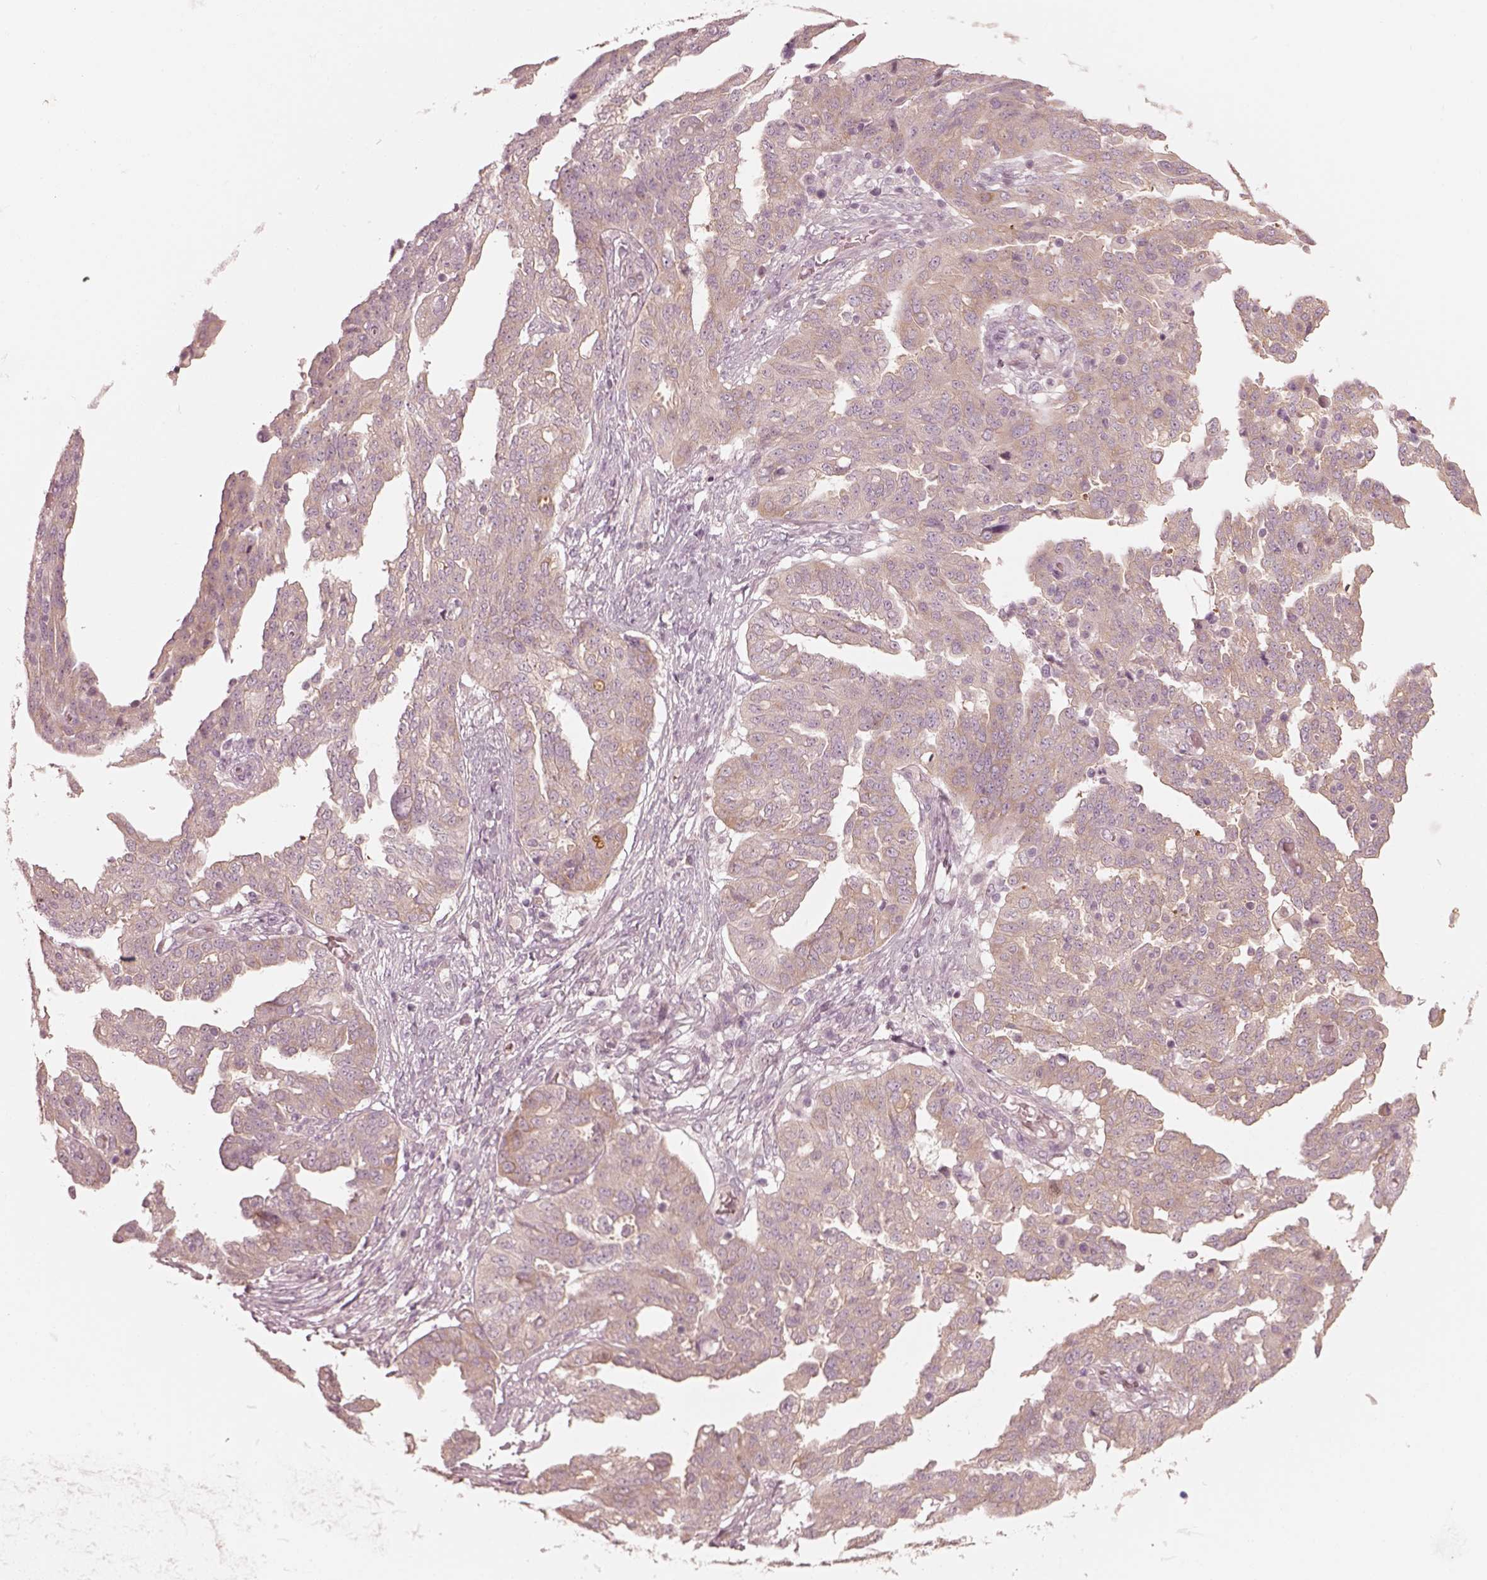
{"staining": {"intensity": "weak", "quantity": "25%-75%", "location": "cytoplasmic/membranous"}, "tissue": "ovarian cancer", "cell_type": "Tumor cells", "image_type": "cancer", "snomed": [{"axis": "morphology", "description": "Cystadenocarcinoma, serous, NOS"}, {"axis": "topography", "description": "Ovary"}], "caption": "An image of ovarian cancer (serous cystadenocarcinoma) stained for a protein exhibits weak cytoplasmic/membranous brown staining in tumor cells.", "gene": "RAB3C", "patient": {"sex": "female", "age": 67}}